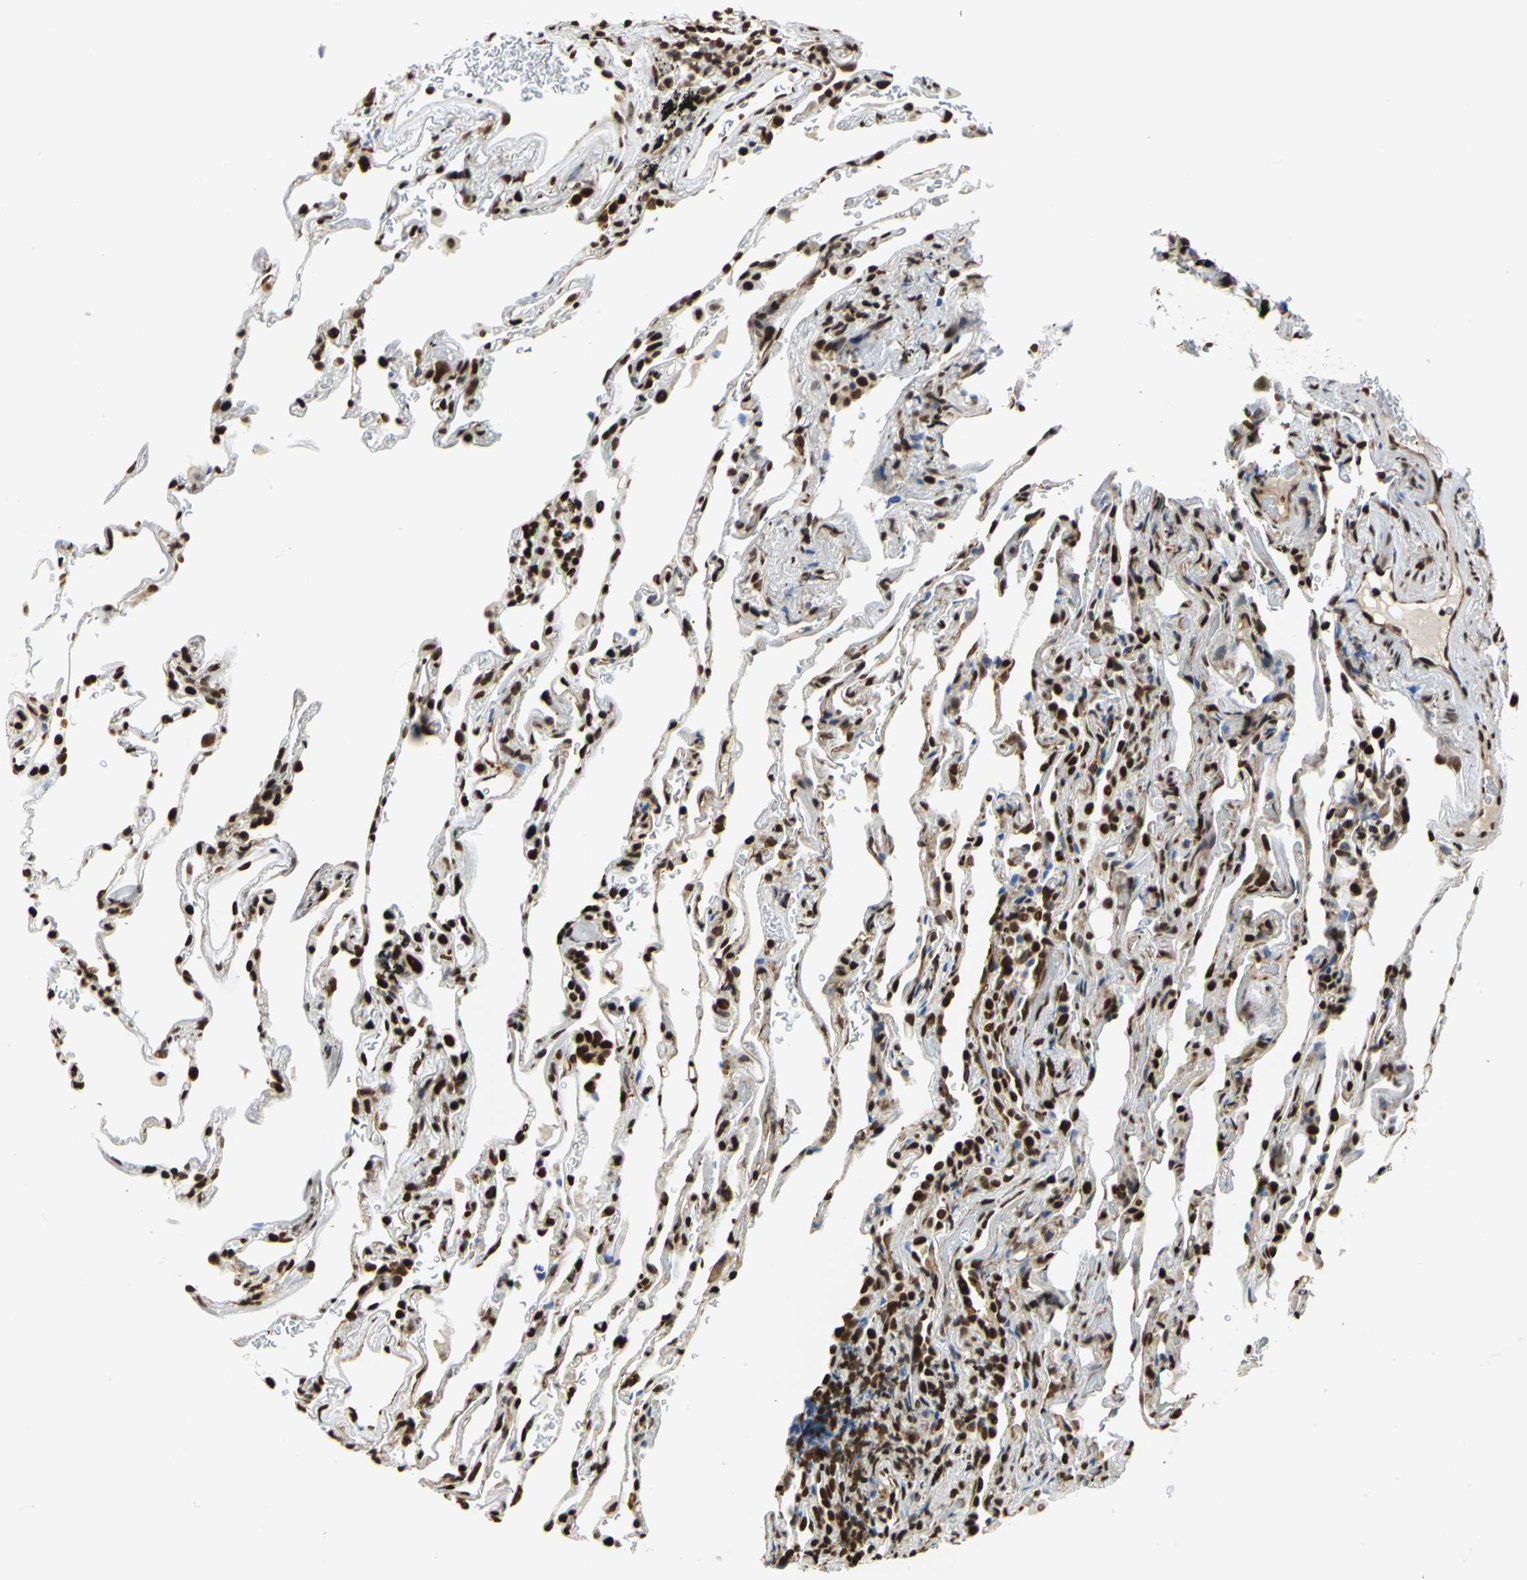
{"staining": {"intensity": "strong", "quantity": ">75%", "location": "nuclear"}, "tissue": "lung", "cell_type": "Alveolar cells", "image_type": "normal", "snomed": [{"axis": "morphology", "description": "Normal tissue, NOS"}, {"axis": "morphology", "description": "Inflammation, NOS"}, {"axis": "topography", "description": "Lung"}], "caption": "IHC staining of benign lung, which exhibits high levels of strong nuclear expression in approximately >75% of alveolar cells indicating strong nuclear protein expression. The staining was performed using DAB (3,3'-diaminobenzidine) (brown) for protein detection and nuclei were counterstained in hematoxylin (blue).", "gene": "HMGB1", "patient": {"sex": "male", "age": 69}}